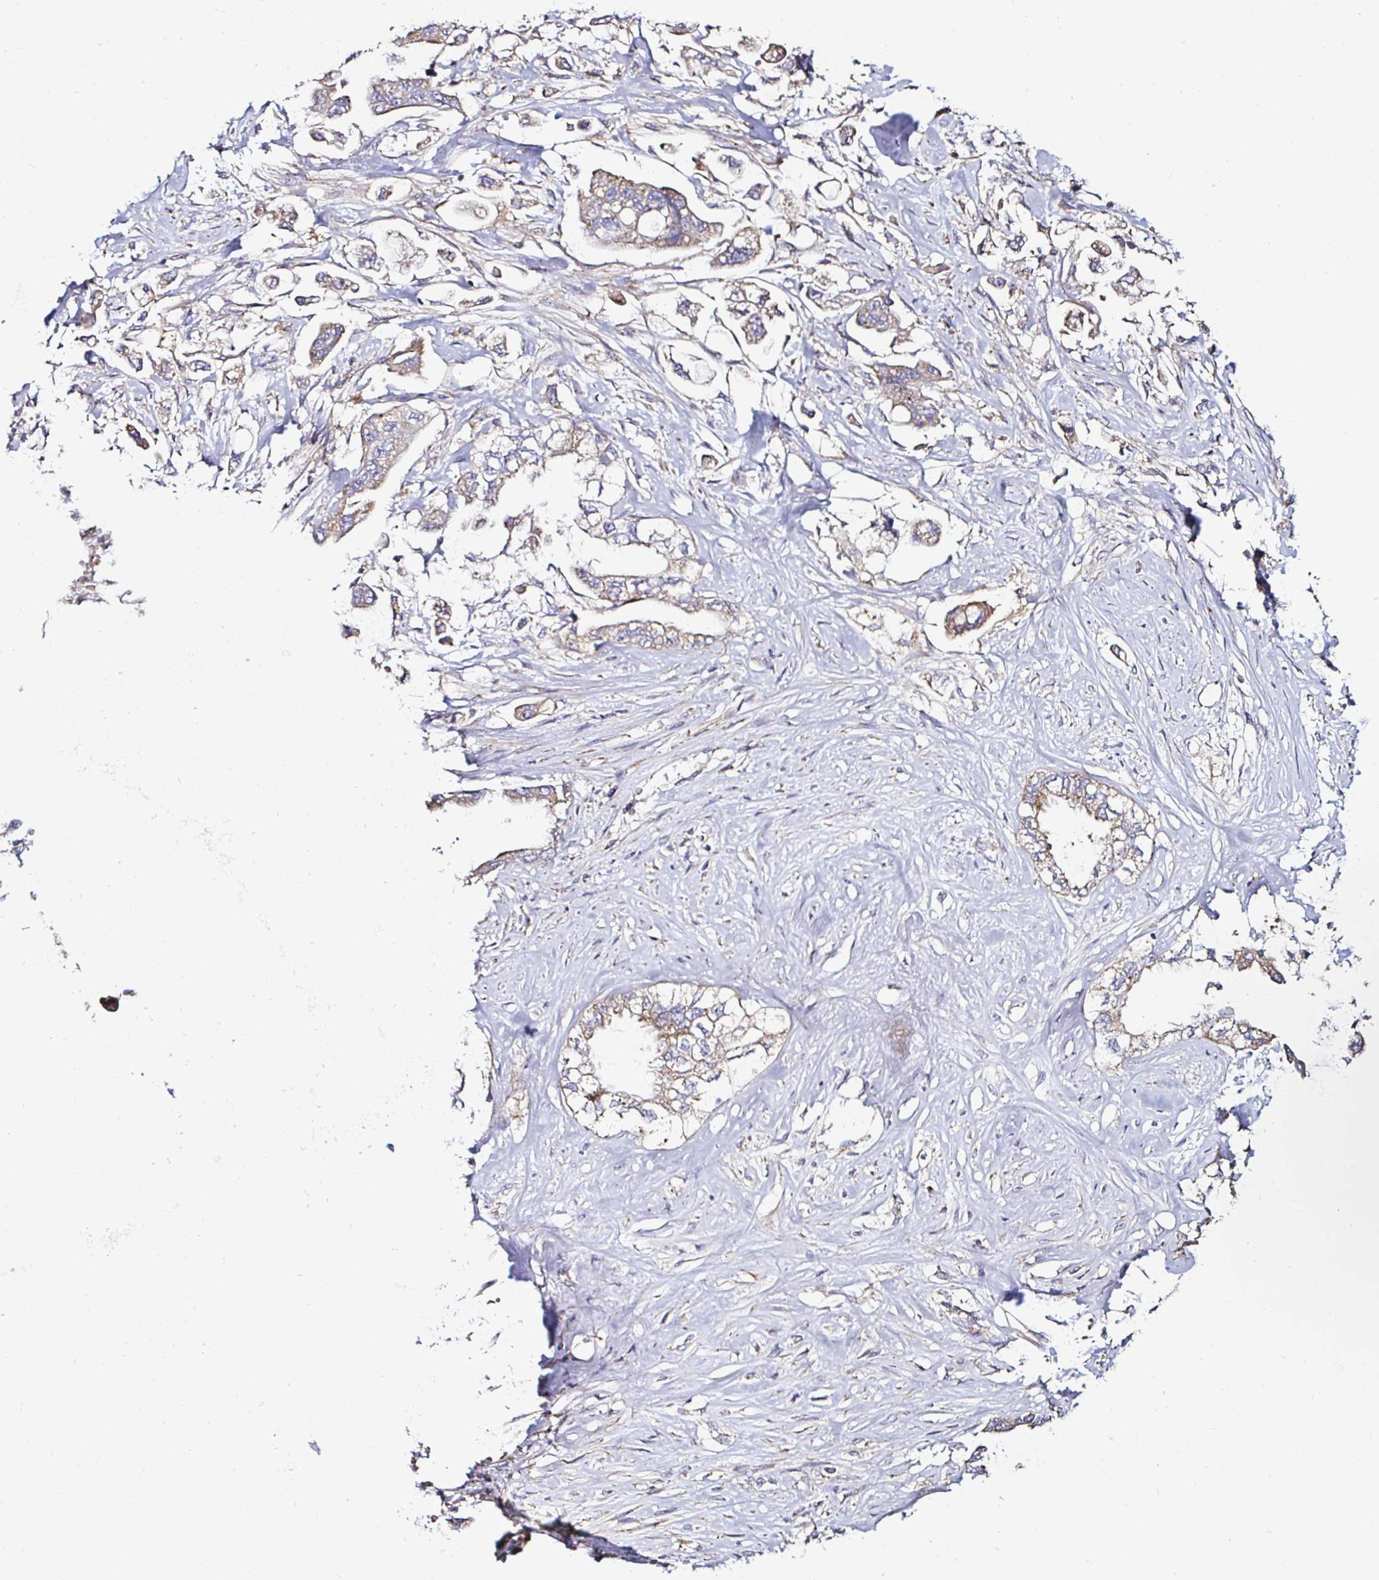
{"staining": {"intensity": "weak", "quantity": ">75%", "location": "cytoplasmic/membranous"}, "tissue": "stomach cancer", "cell_type": "Tumor cells", "image_type": "cancer", "snomed": [{"axis": "morphology", "description": "Adenocarcinoma, NOS"}, {"axis": "topography", "description": "Stomach"}], "caption": "Immunohistochemistry (IHC) staining of stomach cancer (adenocarcinoma), which shows low levels of weak cytoplasmic/membranous staining in approximately >75% of tumor cells indicating weak cytoplasmic/membranous protein expression. The staining was performed using DAB (brown) for protein detection and nuclei were counterstained in hematoxylin (blue).", "gene": "GALNS", "patient": {"sex": "male", "age": 62}}